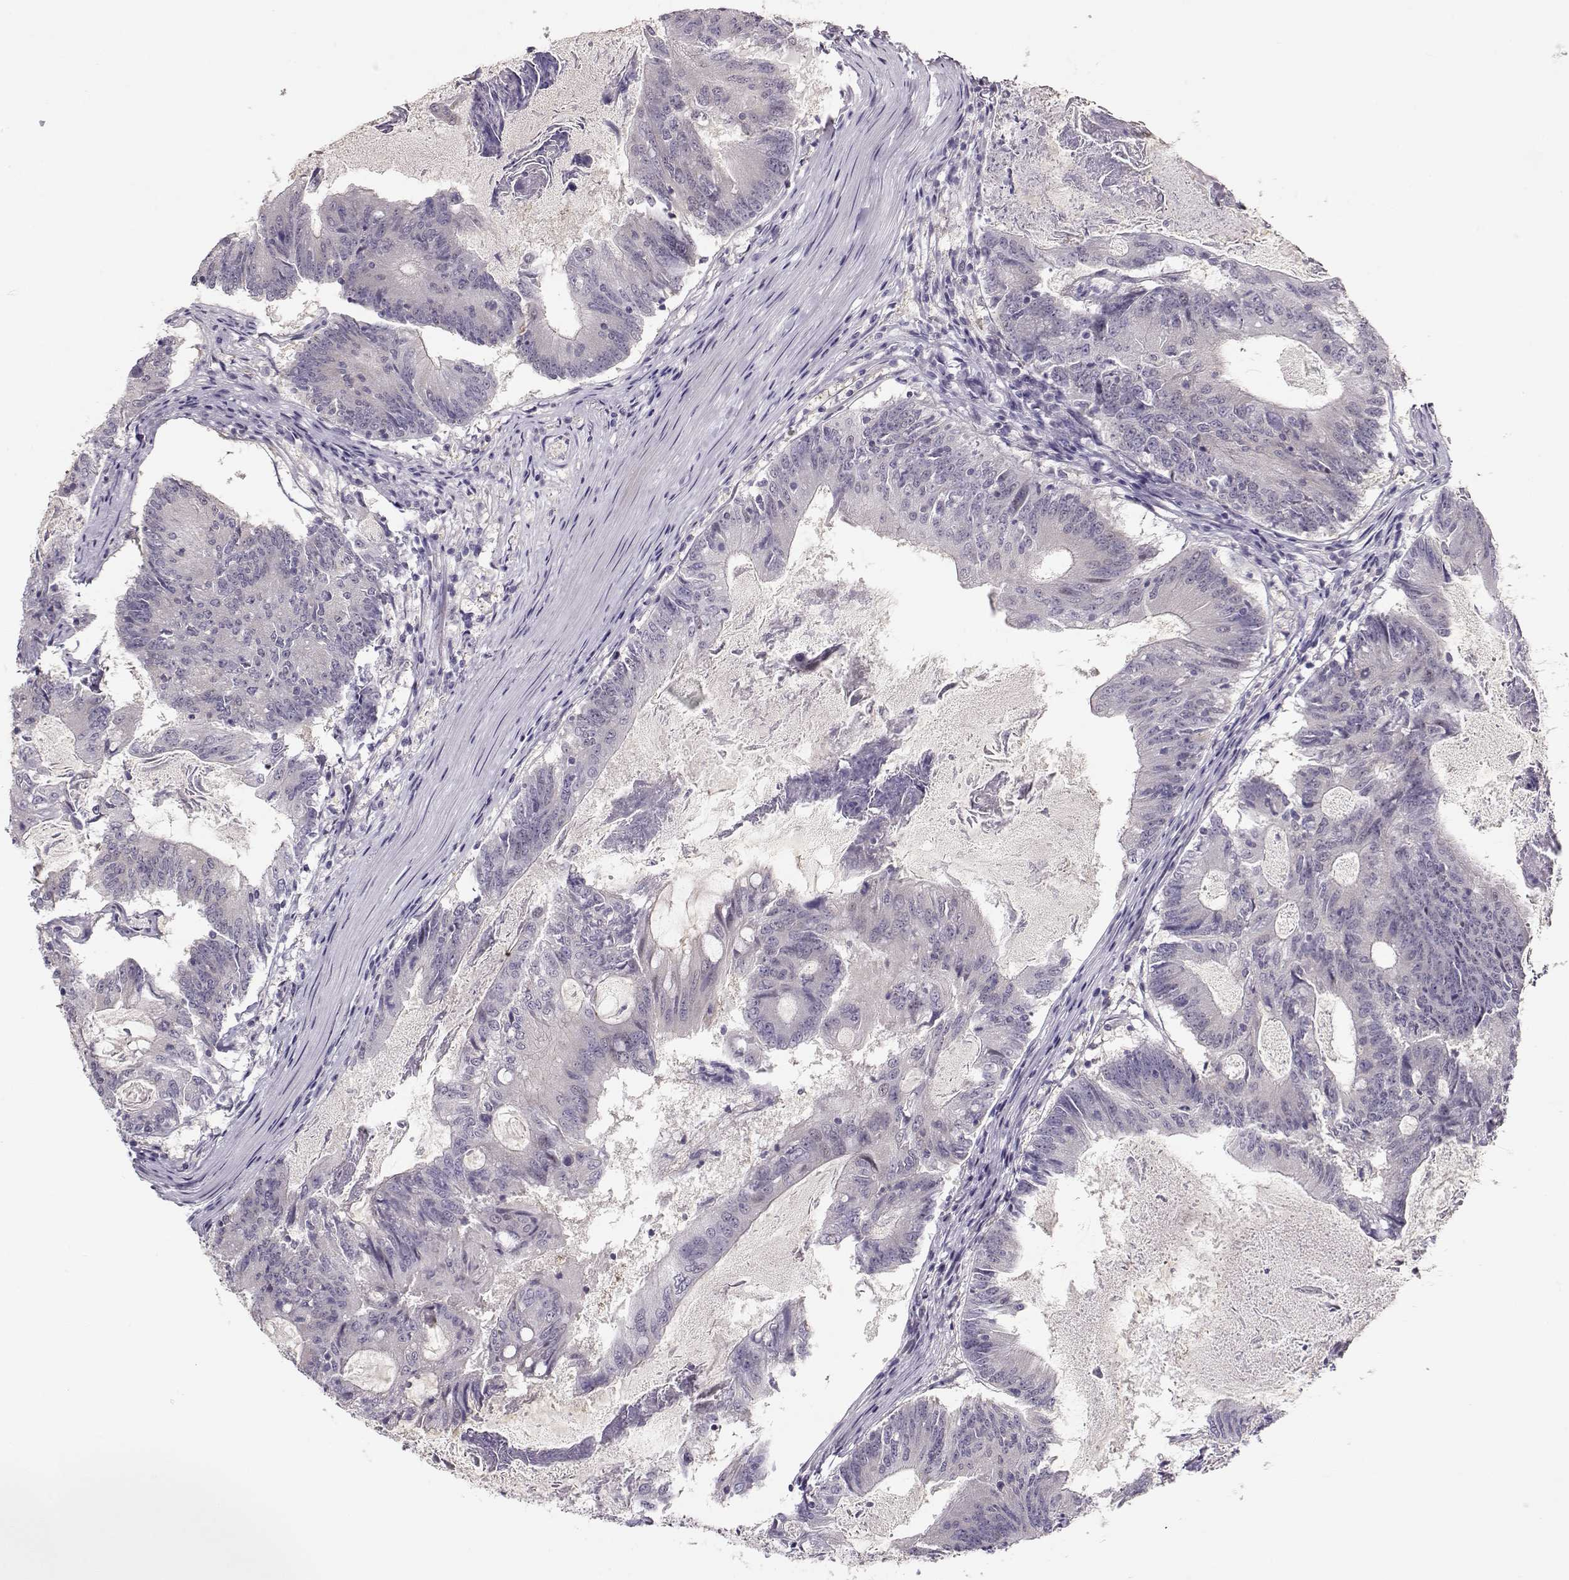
{"staining": {"intensity": "negative", "quantity": "none", "location": "none"}, "tissue": "colorectal cancer", "cell_type": "Tumor cells", "image_type": "cancer", "snomed": [{"axis": "morphology", "description": "Adenocarcinoma, NOS"}, {"axis": "topography", "description": "Colon"}], "caption": "IHC histopathology image of human adenocarcinoma (colorectal) stained for a protein (brown), which shows no positivity in tumor cells.", "gene": "TEPP", "patient": {"sex": "female", "age": 70}}